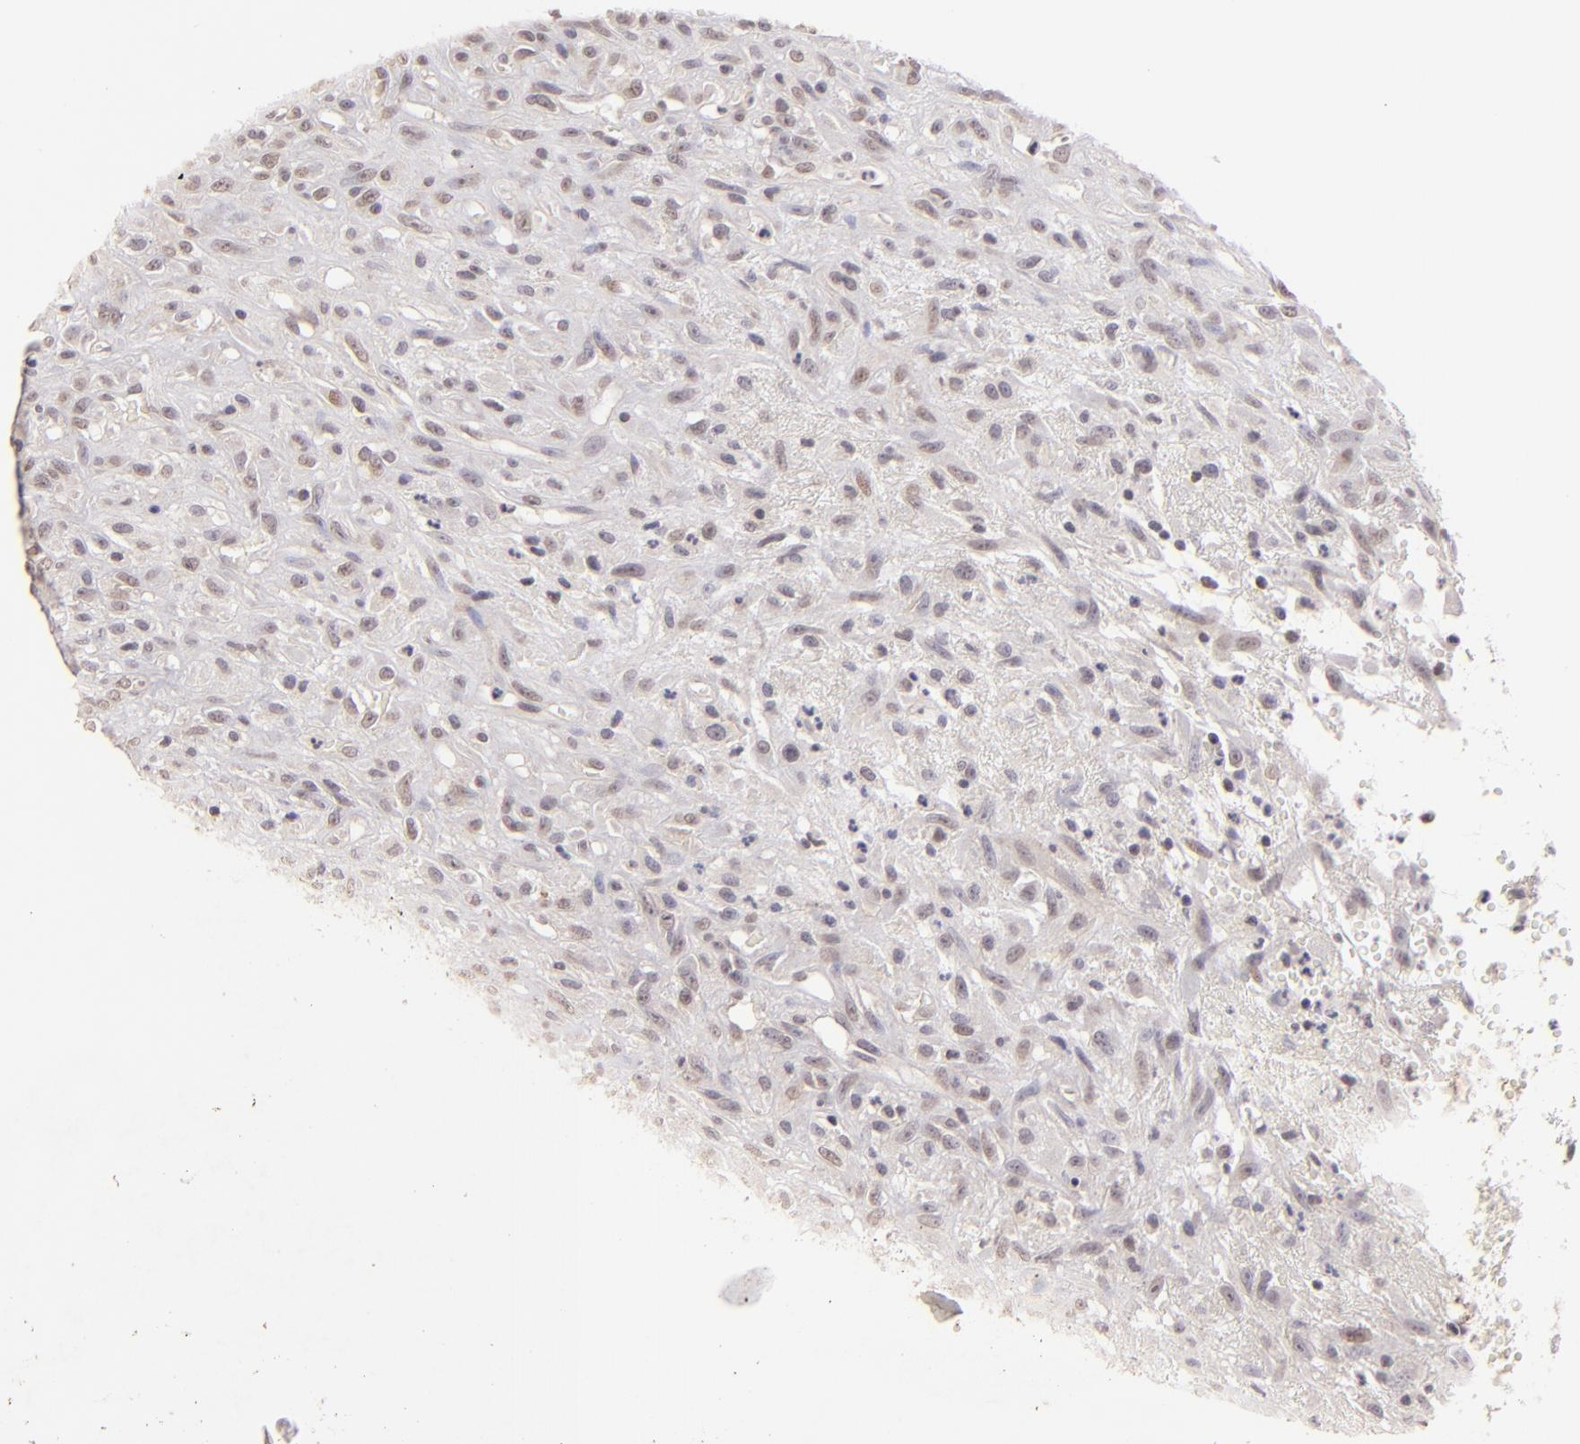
{"staining": {"intensity": "weak", "quantity": "25%-75%", "location": "nuclear"}, "tissue": "glioma", "cell_type": "Tumor cells", "image_type": "cancer", "snomed": [{"axis": "morphology", "description": "Glioma, malignant, High grade"}, {"axis": "topography", "description": "Brain"}], "caption": "Immunohistochemistry (IHC) of malignant glioma (high-grade) exhibits low levels of weak nuclear expression in approximately 25%-75% of tumor cells. Using DAB (3,3'-diaminobenzidine) (brown) and hematoxylin (blue) stains, captured at high magnification using brightfield microscopy.", "gene": "CLDN1", "patient": {"sex": "male", "age": 66}}